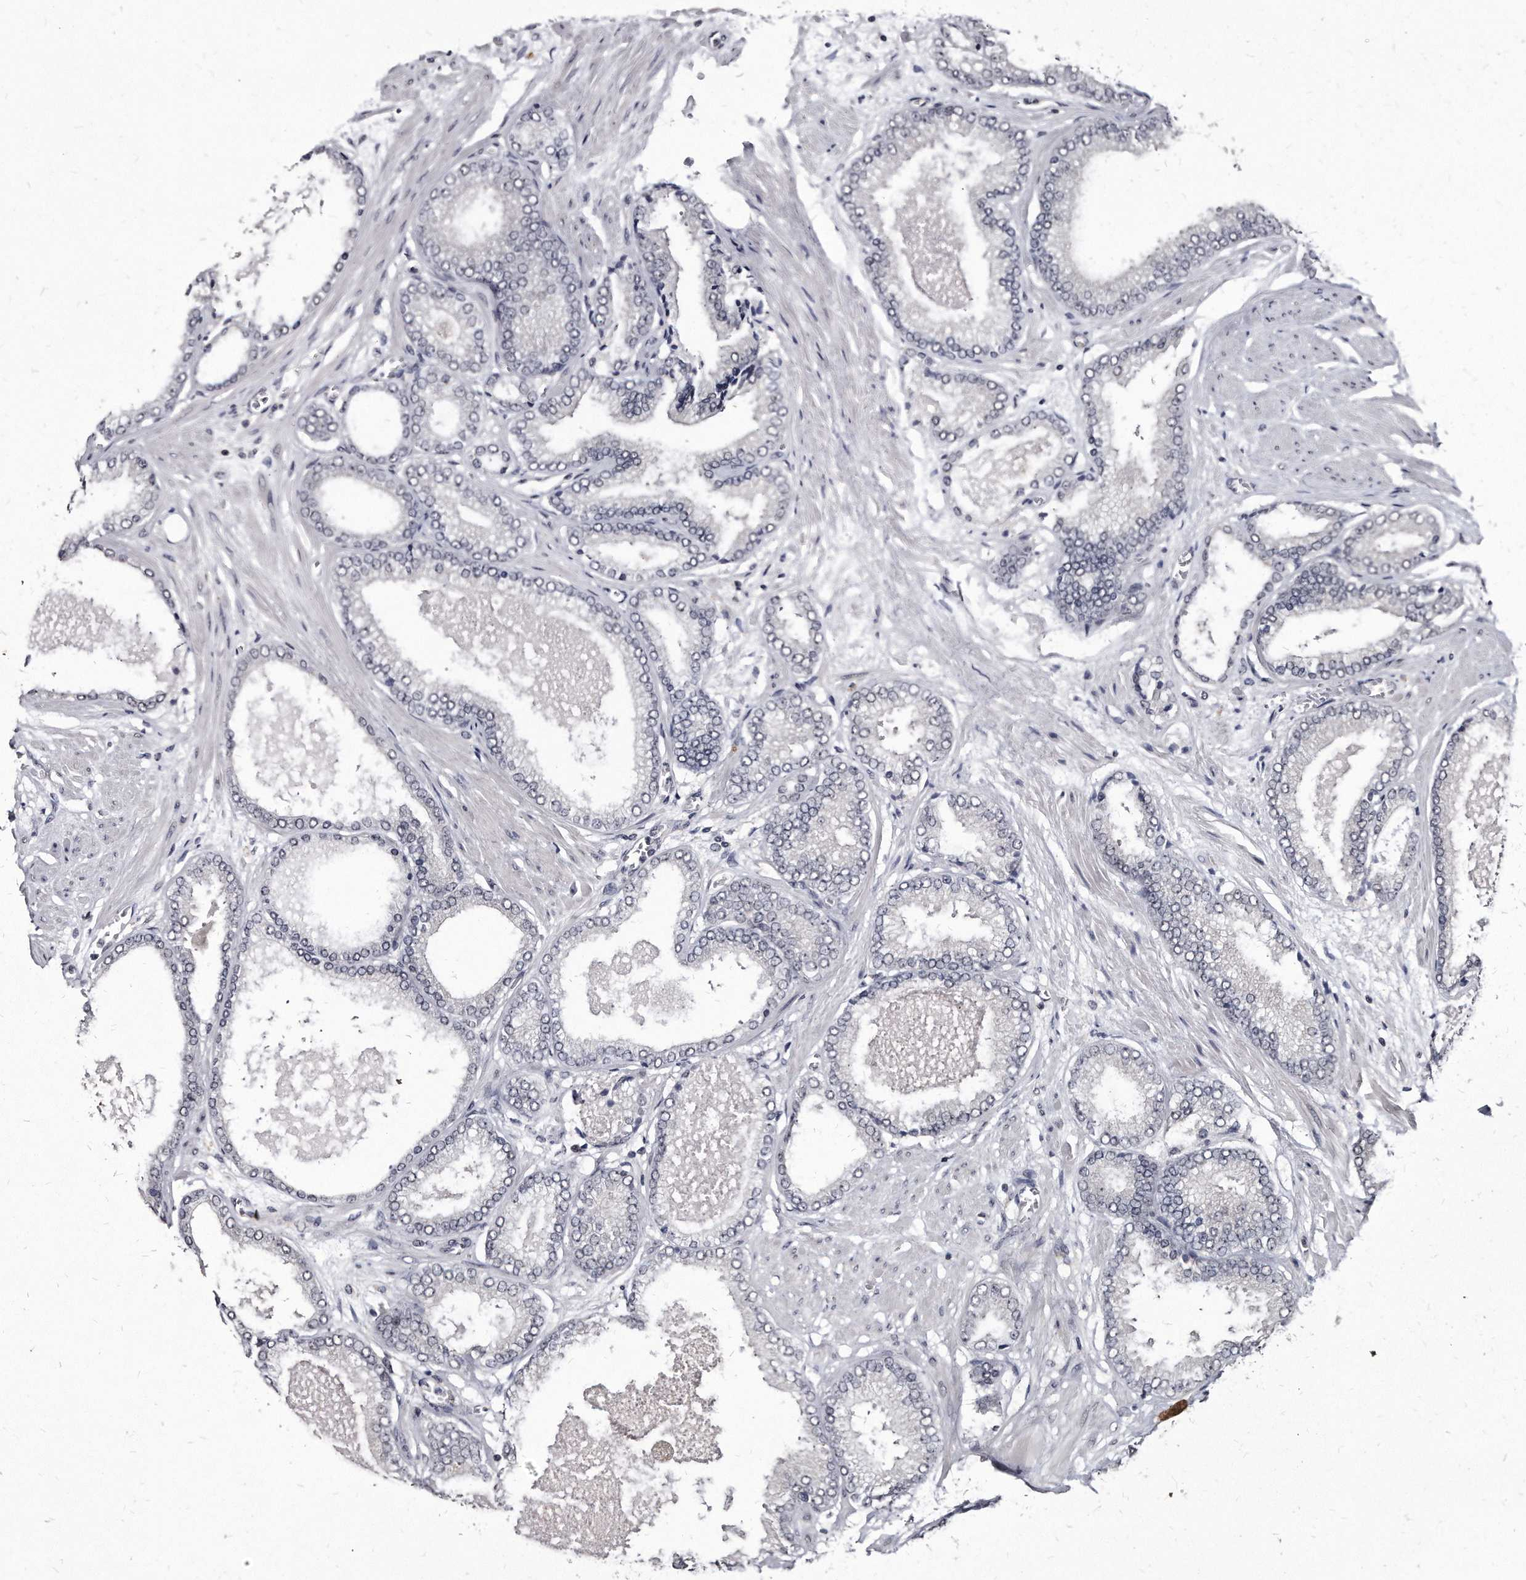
{"staining": {"intensity": "negative", "quantity": "none", "location": "none"}, "tissue": "prostate cancer", "cell_type": "Tumor cells", "image_type": "cancer", "snomed": [{"axis": "morphology", "description": "Adenocarcinoma, High grade"}, {"axis": "topography", "description": "Prostate"}], "caption": "Micrograph shows no significant protein staining in tumor cells of adenocarcinoma (high-grade) (prostate).", "gene": "KLHDC3", "patient": {"sex": "male", "age": 61}}